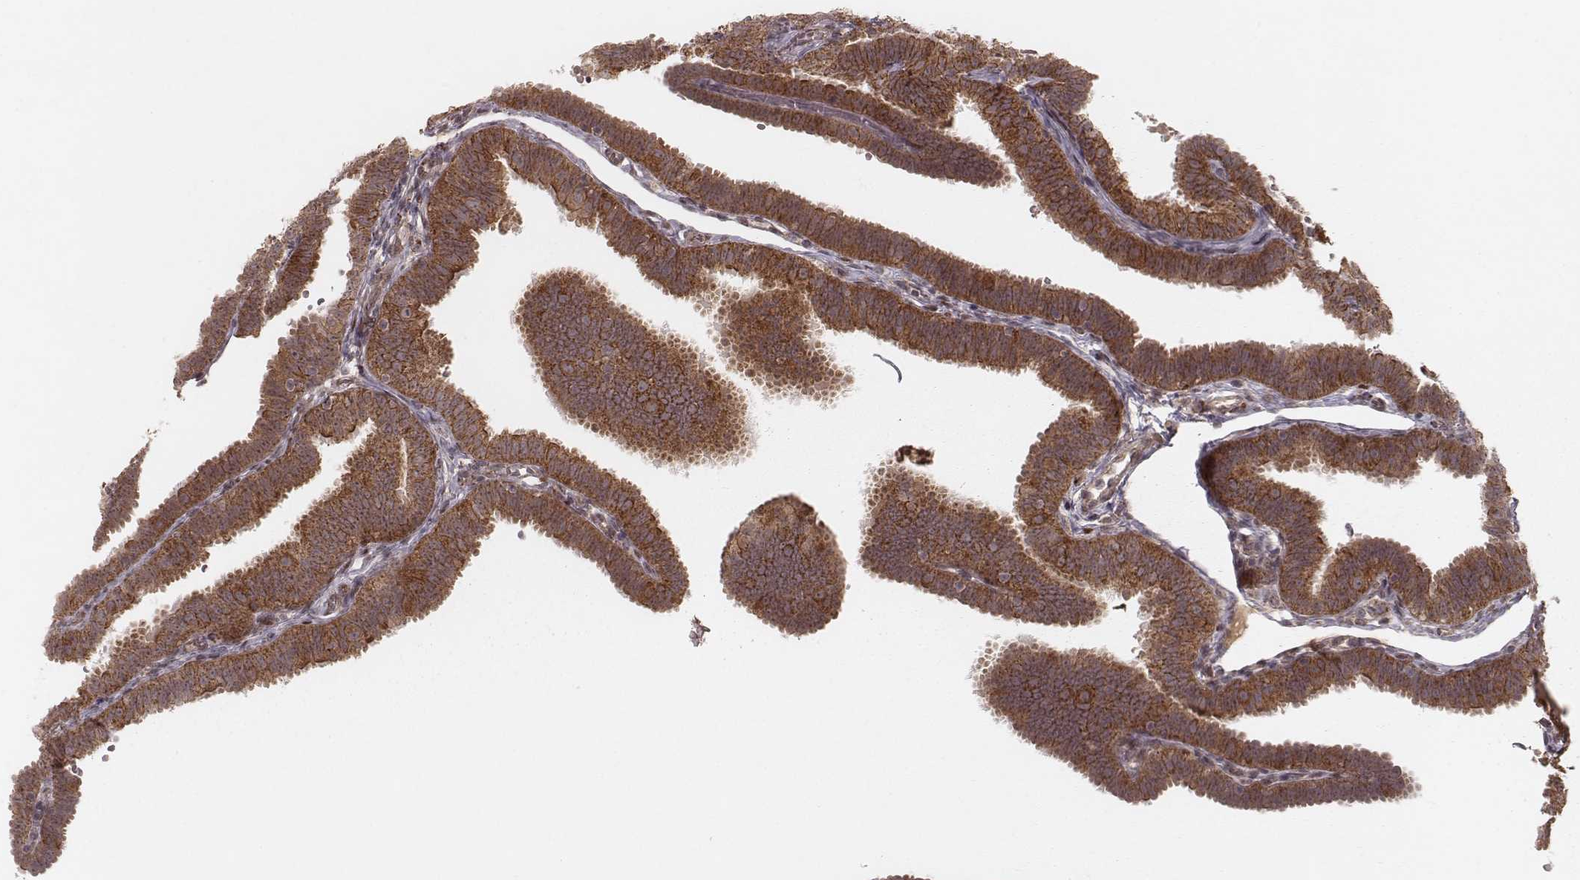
{"staining": {"intensity": "moderate", "quantity": ">75%", "location": "cytoplasmic/membranous"}, "tissue": "fallopian tube", "cell_type": "Glandular cells", "image_type": "normal", "snomed": [{"axis": "morphology", "description": "Normal tissue, NOS"}, {"axis": "topography", "description": "Fallopian tube"}], "caption": "This photomicrograph reveals immunohistochemistry (IHC) staining of normal human fallopian tube, with medium moderate cytoplasmic/membranous positivity in approximately >75% of glandular cells.", "gene": "NDUFA7", "patient": {"sex": "female", "age": 25}}